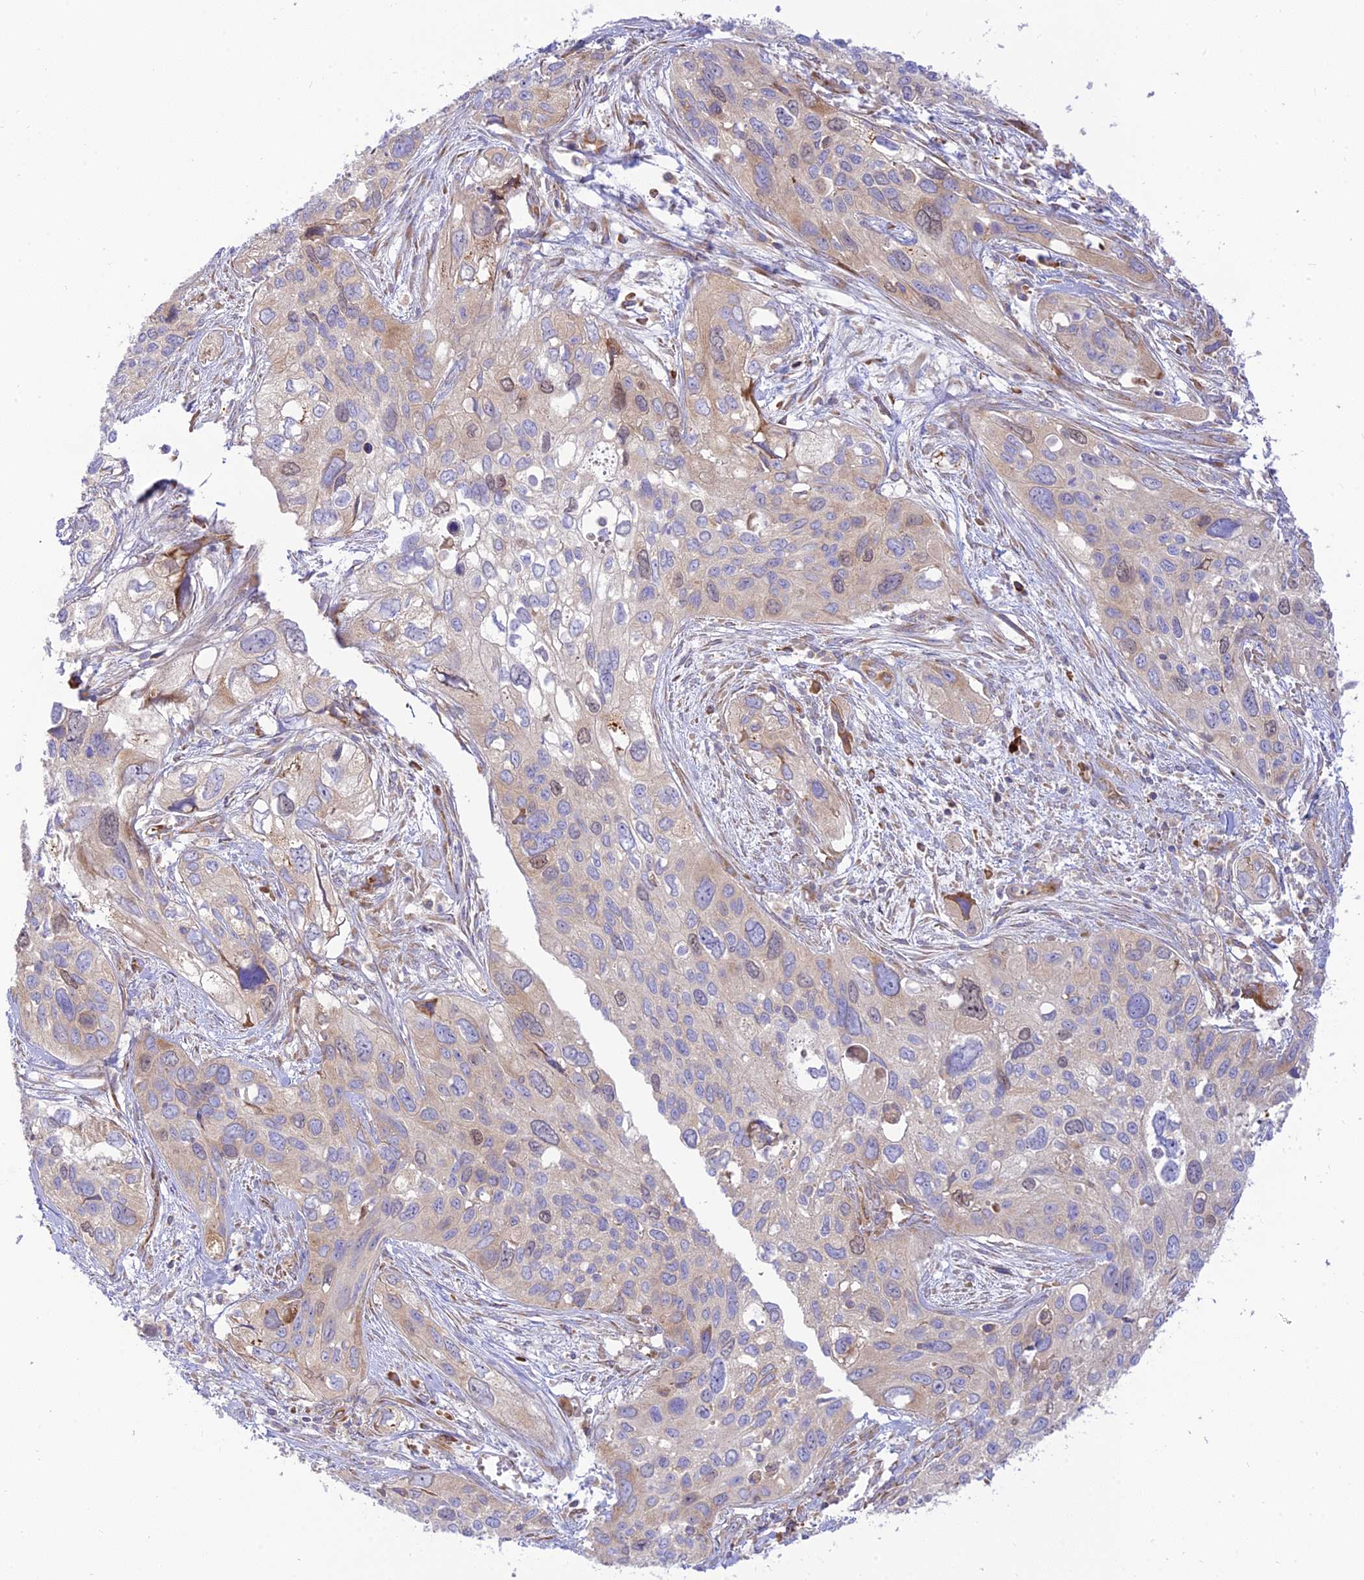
{"staining": {"intensity": "weak", "quantity": "<25%", "location": "cytoplasmic/membranous,nuclear"}, "tissue": "cervical cancer", "cell_type": "Tumor cells", "image_type": "cancer", "snomed": [{"axis": "morphology", "description": "Squamous cell carcinoma, NOS"}, {"axis": "topography", "description": "Cervix"}], "caption": "Protein analysis of cervical cancer (squamous cell carcinoma) shows no significant expression in tumor cells. Brightfield microscopy of immunohistochemistry (IHC) stained with DAB (3,3'-diaminobenzidine) (brown) and hematoxylin (blue), captured at high magnification.", "gene": "PIMREG", "patient": {"sex": "female", "age": 55}}